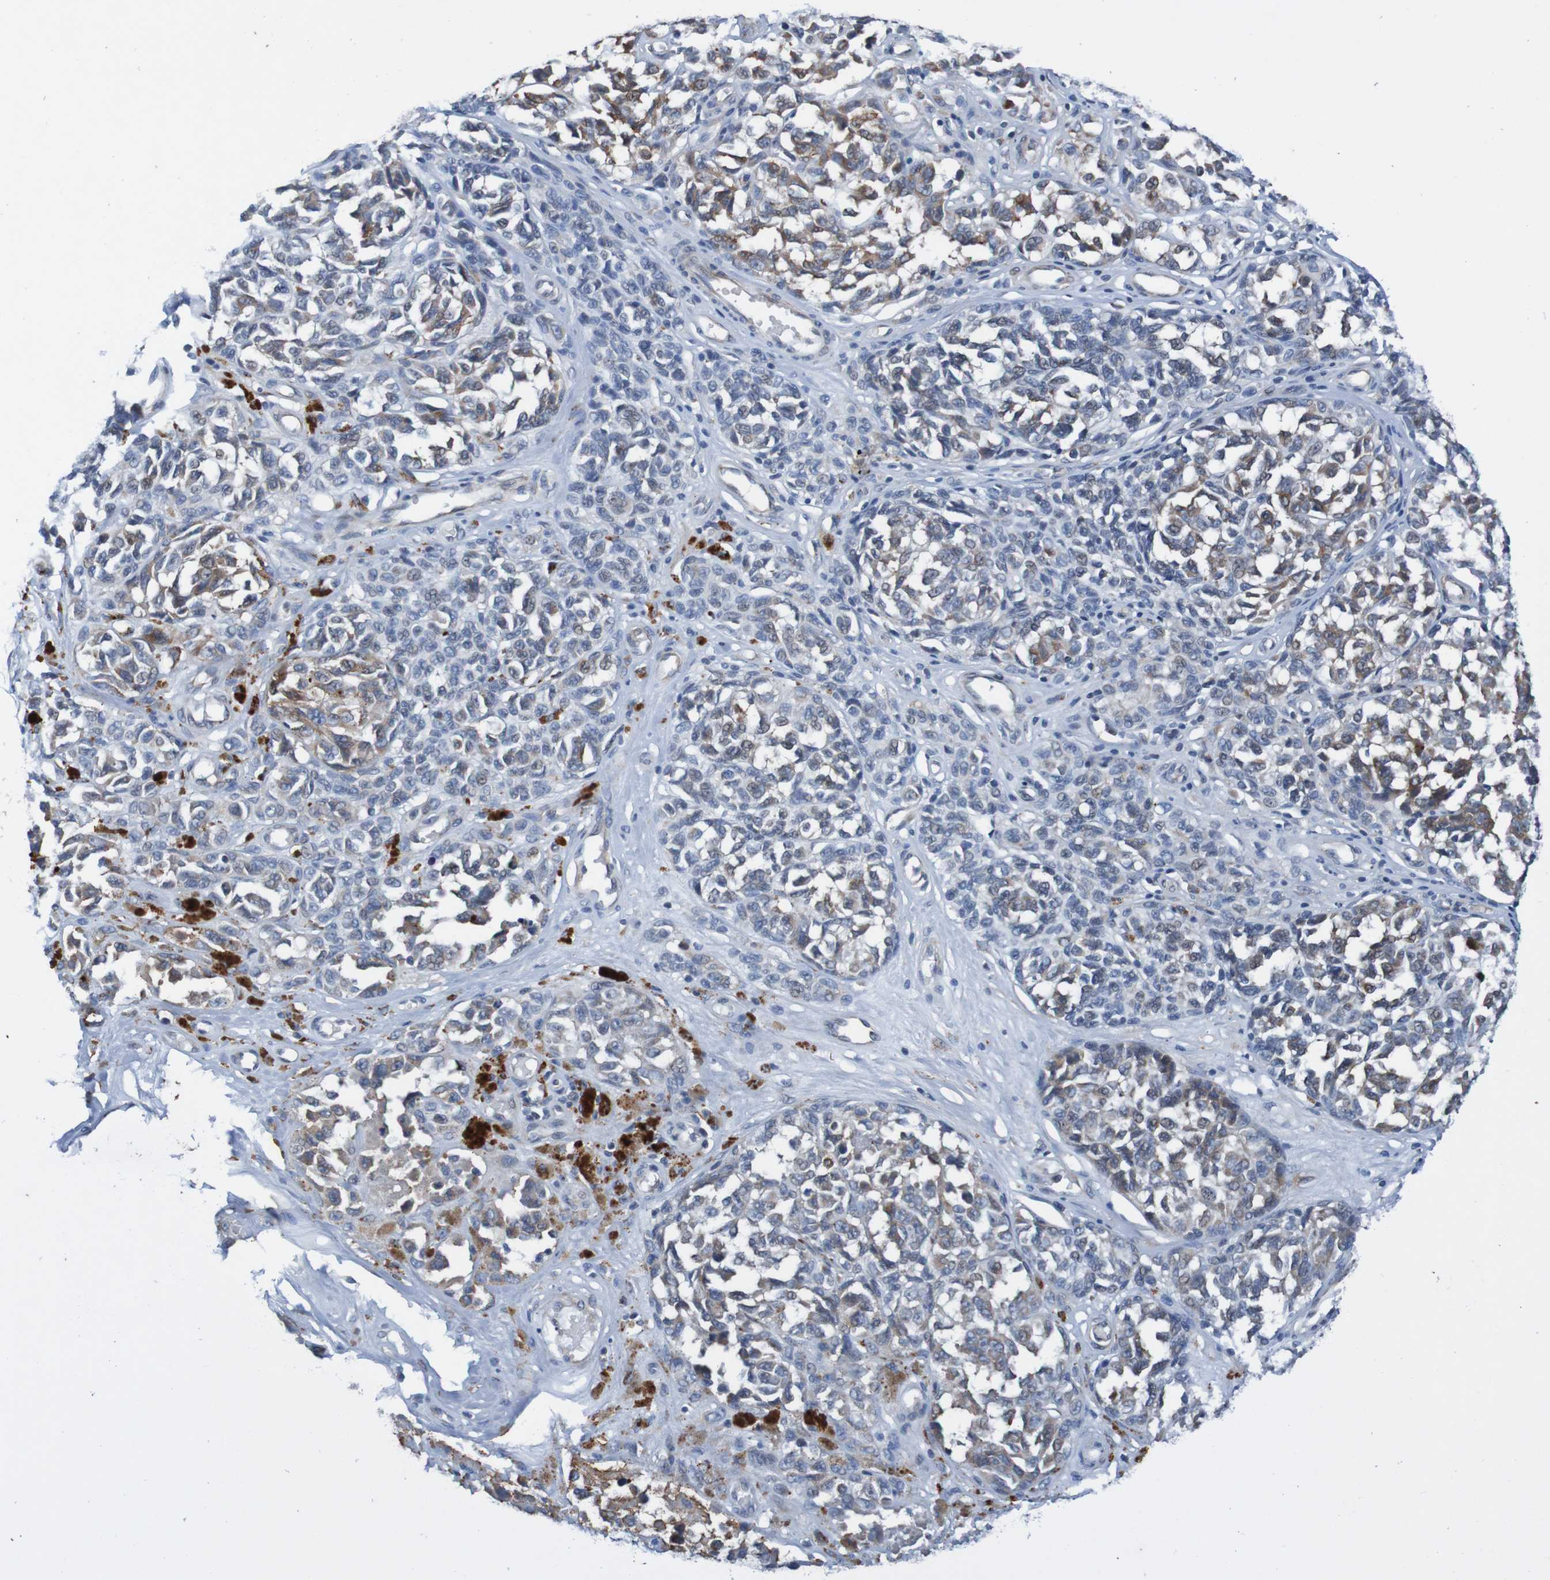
{"staining": {"intensity": "weak", "quantity": "25%-75%", "location": "cytoplasmic/membranous"}, "tissue": "melanoma", "cell_type": "Tumor cells", "image_type": "cancer", "snomed": [{"axis": "morphology", "description": "Malignant melanoma, NOS"}, {"axis": "topography", "description": "Skin"}], "caption": "This histopathology image shows melanoma stained with IHC to label a protein in brown. The cytoplasmic/membranous of tumor cells show weak positivity for the protein. Nuclei are counter-stained blue.", "gene": "CPED1", "patient": {"sex": "female", "age": 64}}